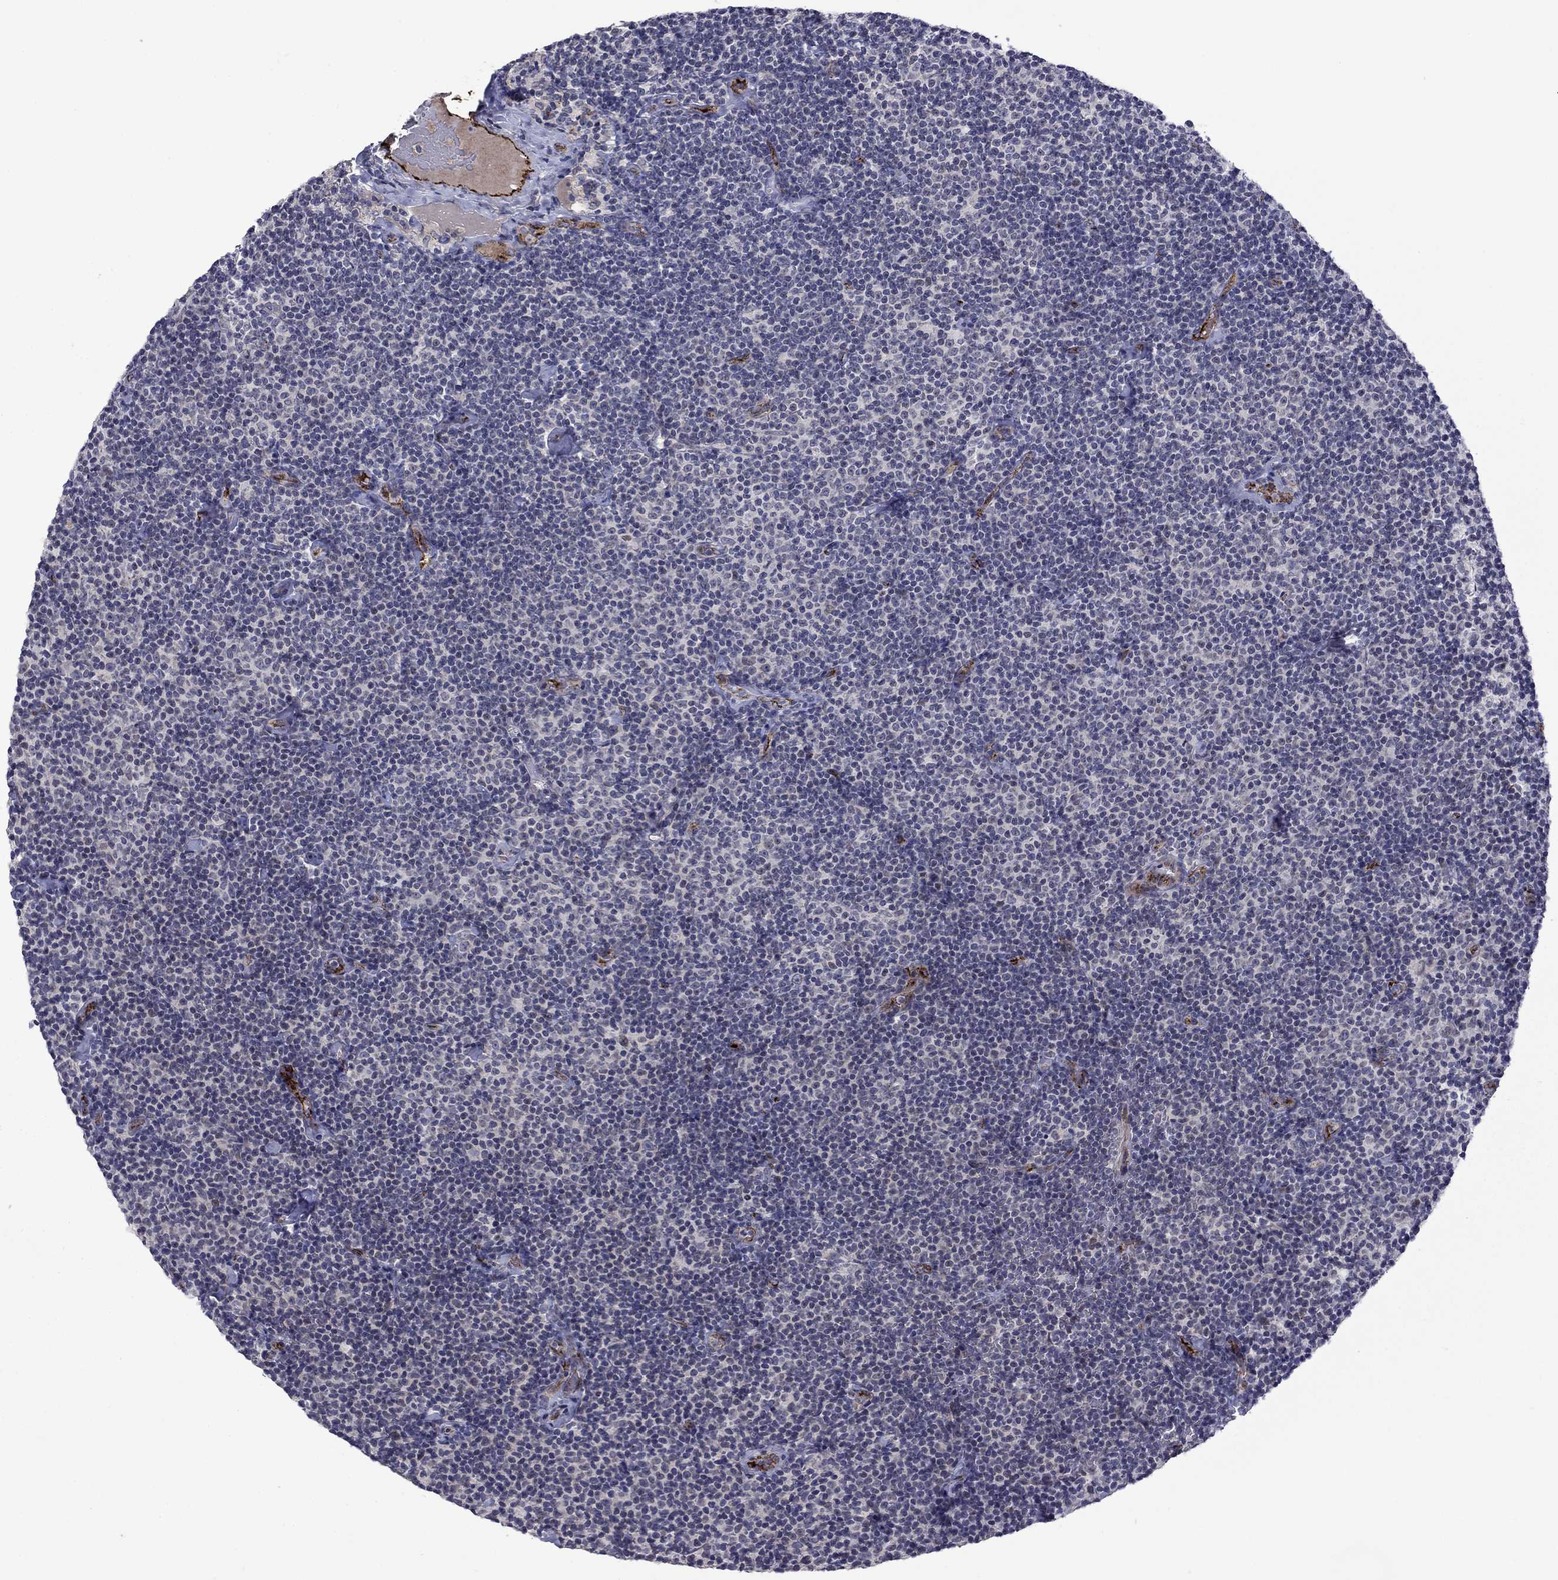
{"staining": {"intensity": "negative", "quantity": "none", "location": "none"}, "tissue": "lymphoma", "cell_type": "Tumor cells", "image_type": "cancer", "snomed": [{"axis": "morphology", "description": "Malignant lymphoma, non-Hodgkin's type, Low grade"}, {"axis": "topography", "description": "Lymph node"}], "caption": "IHC micrograph of human lymphoma stained for a protein (brown), which displays no expression in tumor cells.", "gene": "SLITRK1", "patient": {"sex": "male", "age": 81}}